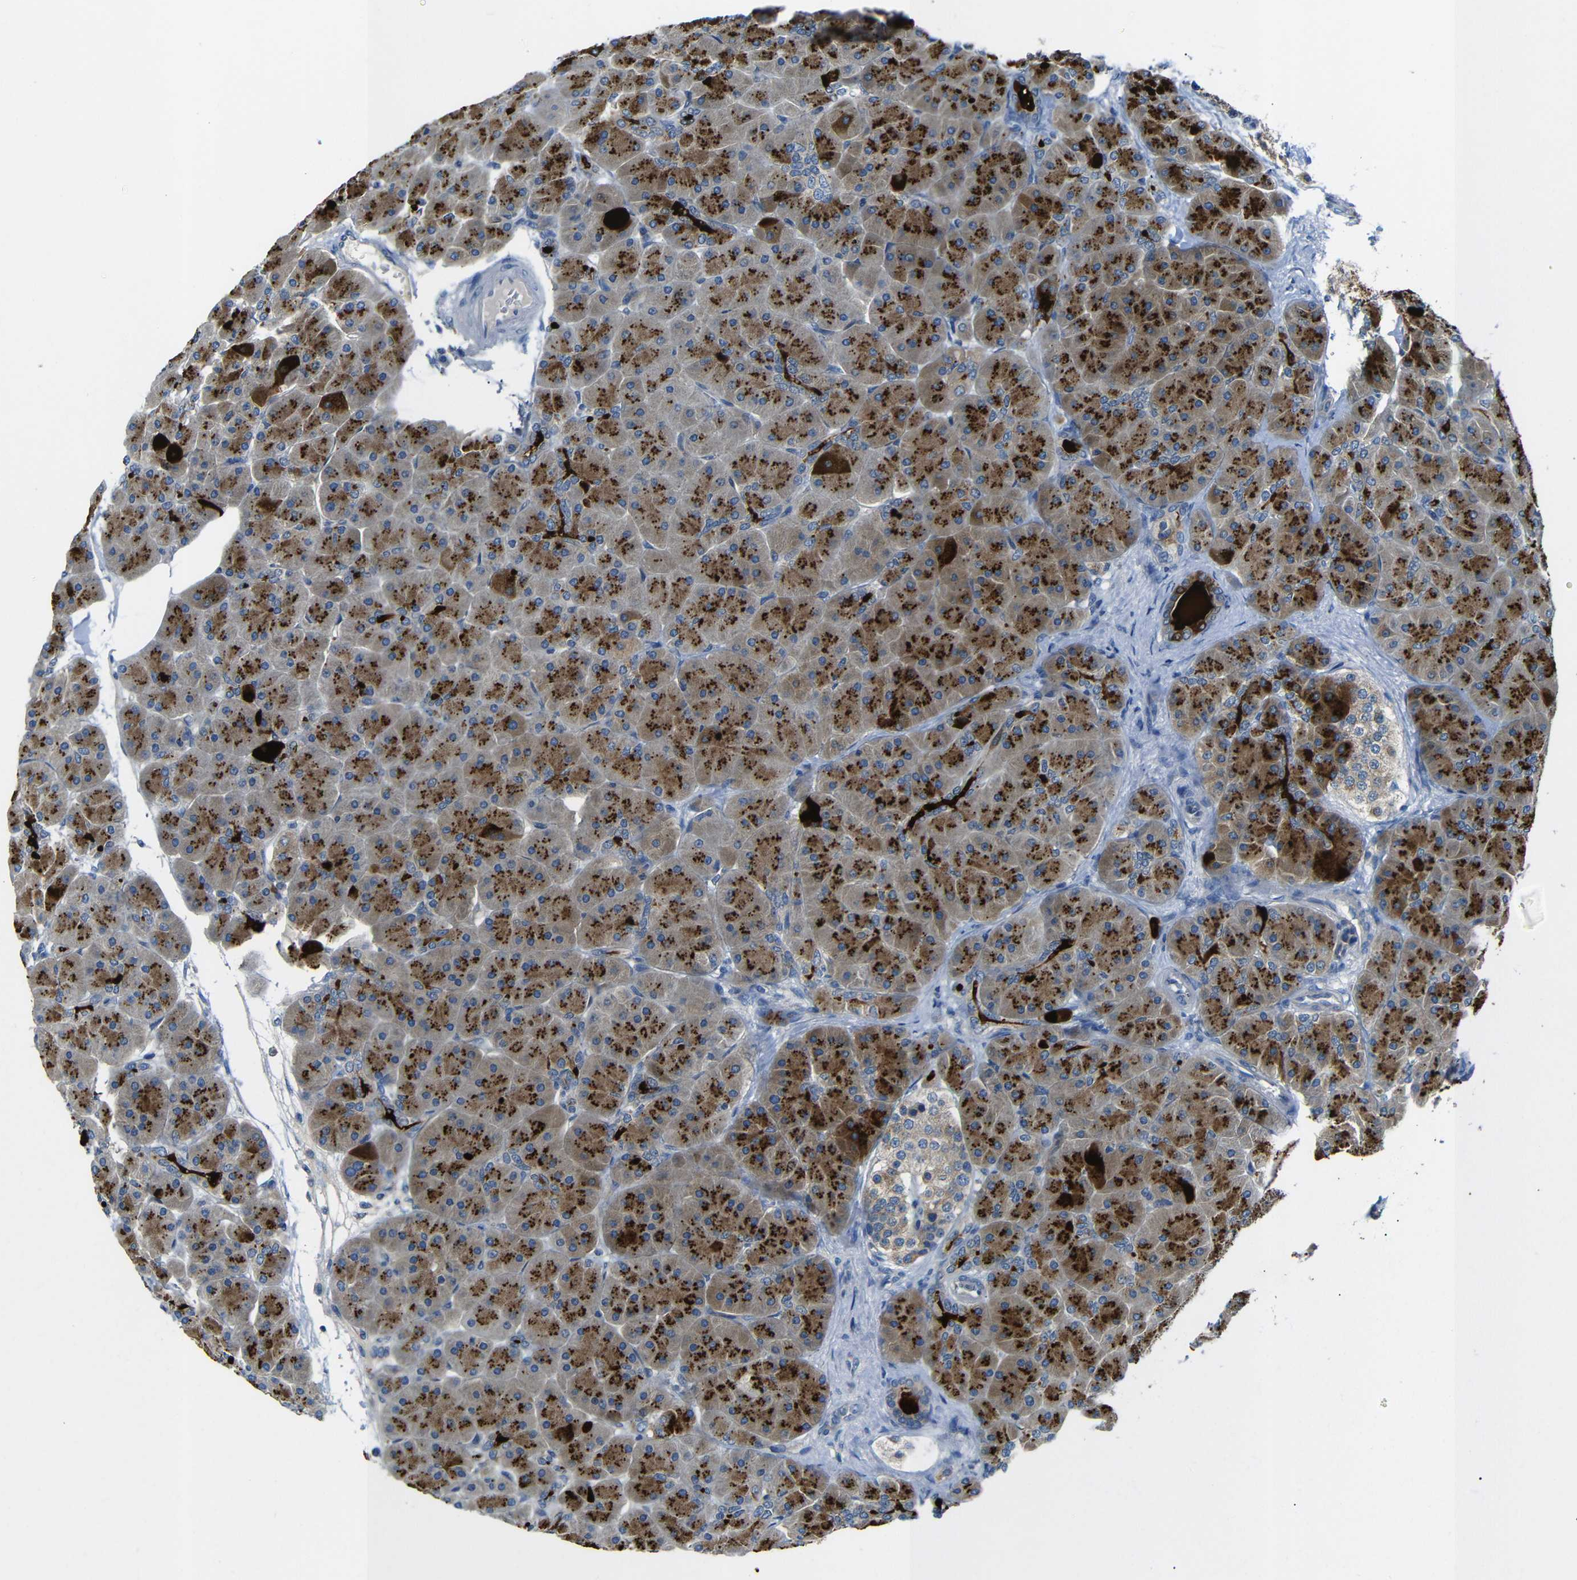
{"staining": {"intensity": "strong", "quantity": ">75%", "location": "cytoplasmic/membranous"}, "tissue": "pancreas", "cell_type": "Exocrine glandular cells", "image_type": "normal", "snomed": [{"axis": "morphology", "description": "Normal tissue, NOS"}, {"axis": "topography", "description": "Pancreas"}], "caption": "This histopathology image reveals normal pancreas stained with immunohistochemistry (IHC) to label a protein in brown. The cytoplasmic/membranous of exocrine glandular cells show strong positivity for the protein. Nuclei are counter-stained blue.", "gene": "DCP1A", "patient": {"sex": "male", "age": 66}}